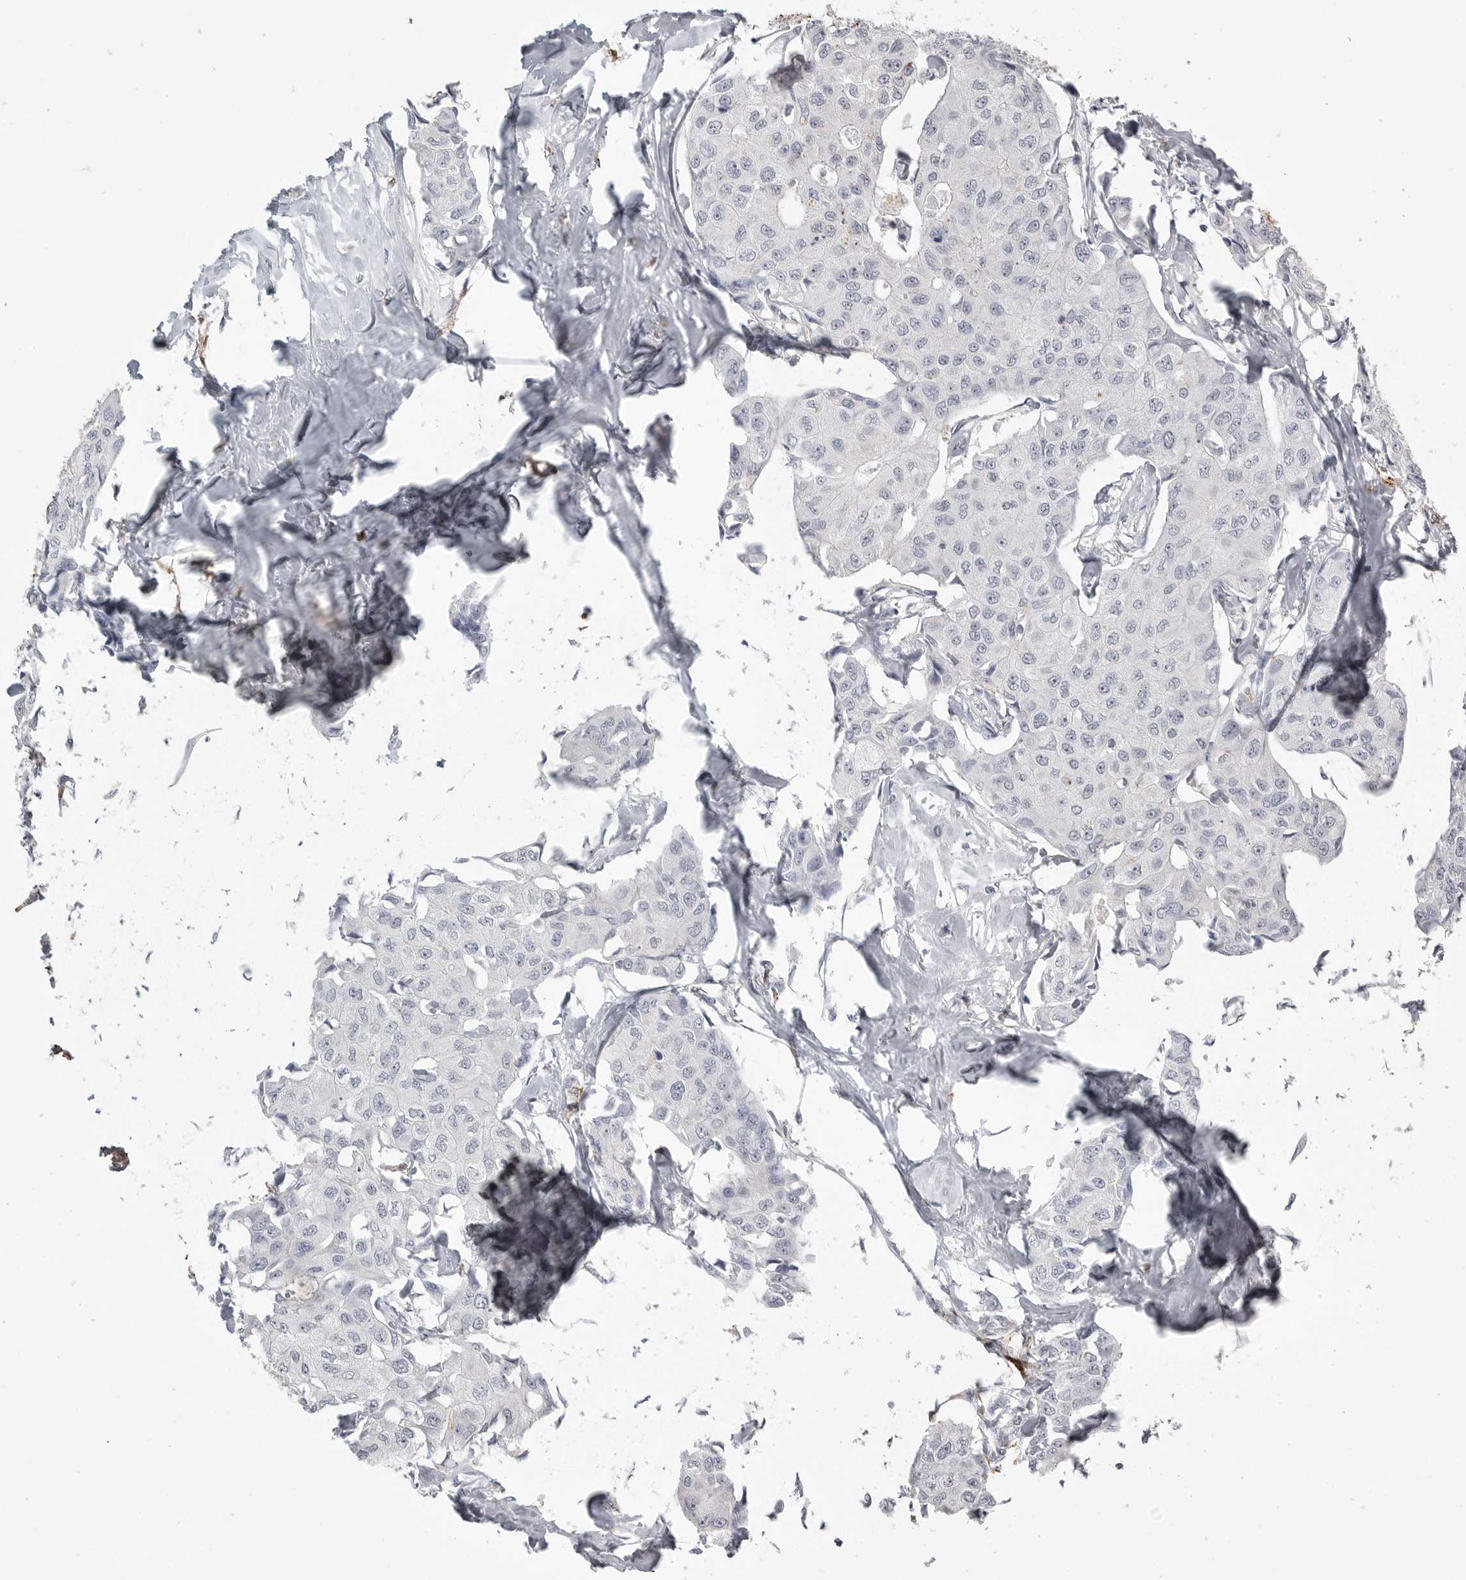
{"staining": {"intensity": "negative", "quantity": "none", "location": "none"}, "tissue": "breast cancer", "cell_type": "Tumor cells", "image_type": "cancer", "snomed": [{"axis": "morphology", "description": "Duct carcinoma"}, {"axis": "topography", "description": "Breast"}], "caption": "The image displays no significant expression in tumor cells of breast cancer.", "gene": "AOC3", "patient": {"sex": "female", "age": 80}}